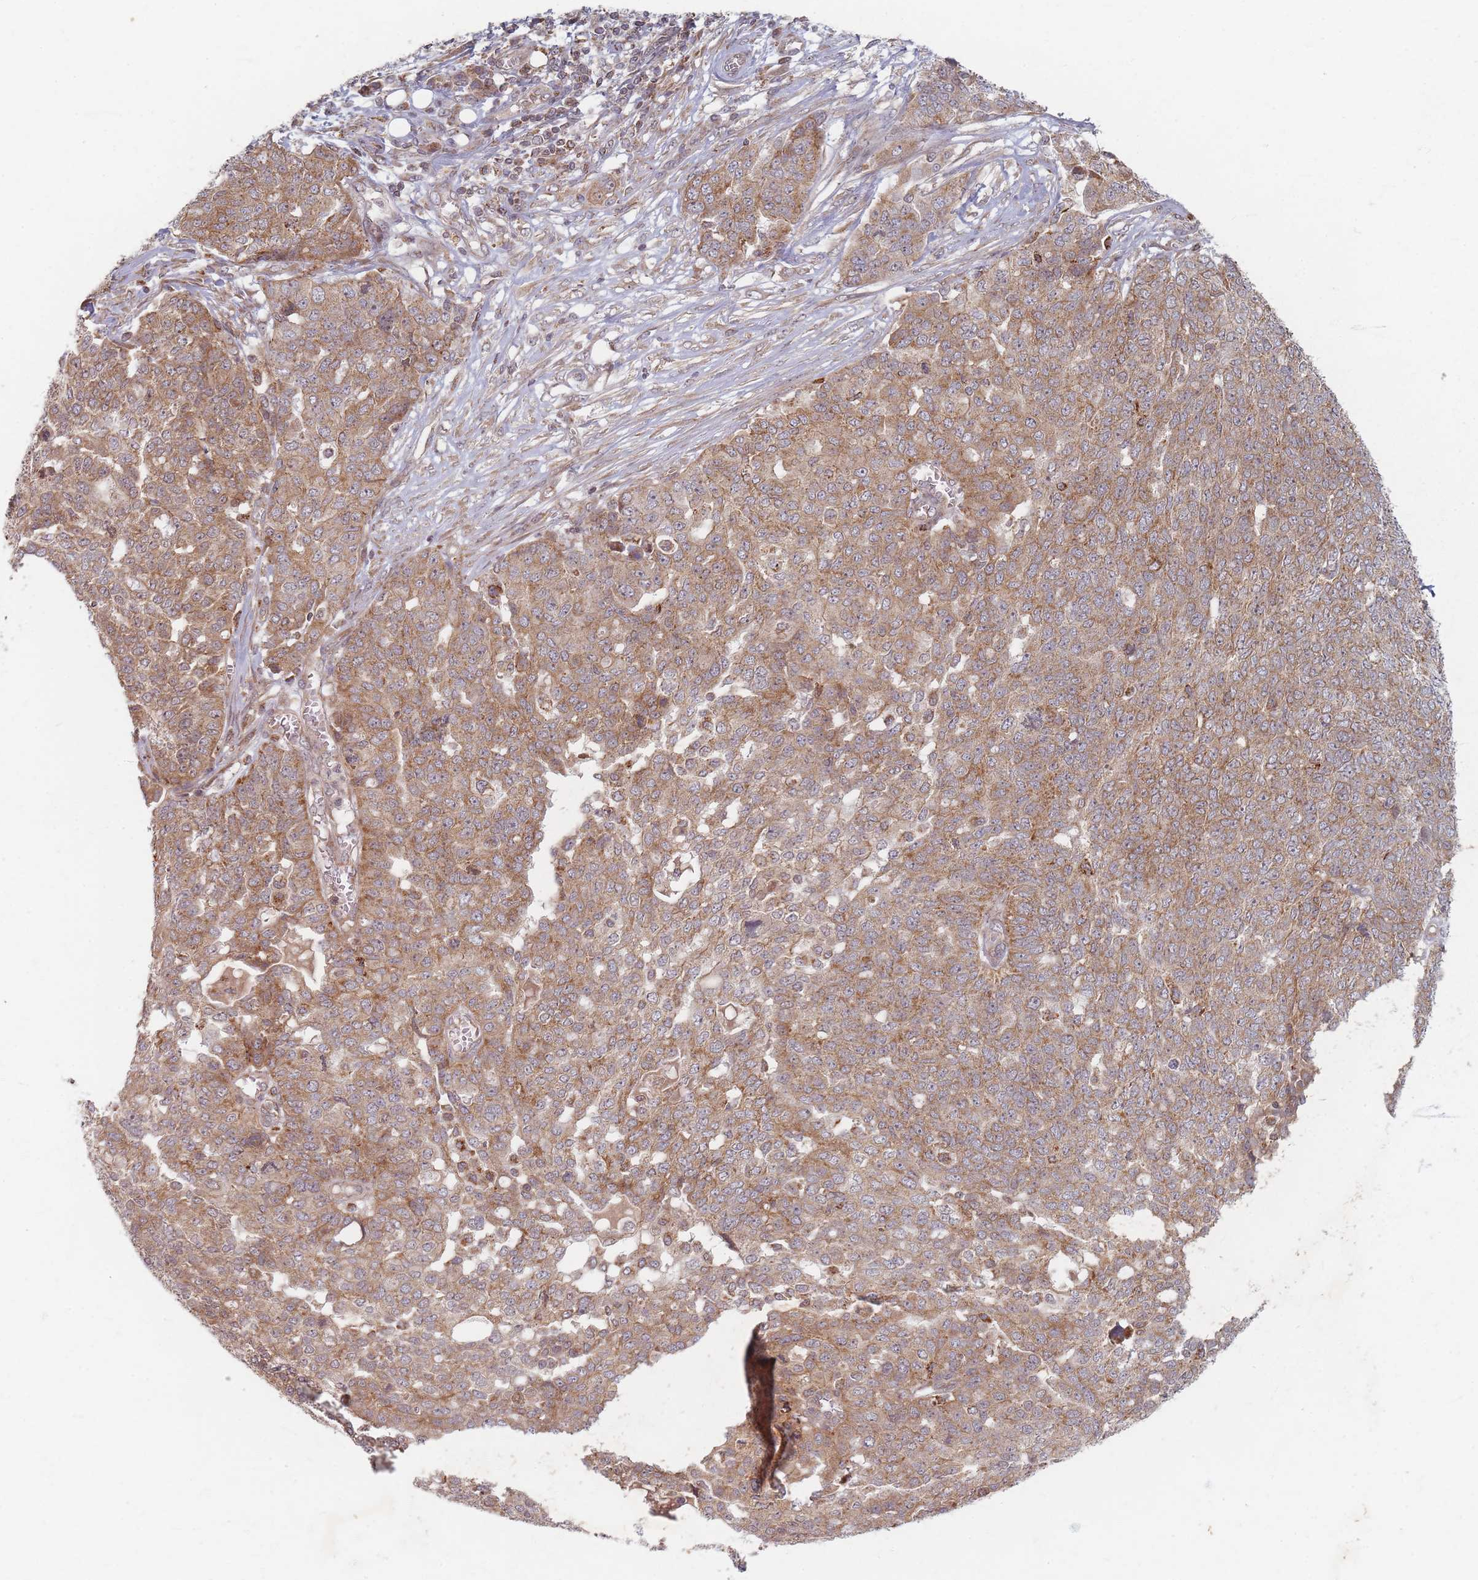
{"staining": {"intensity": "moderate", "quantity": ">75%", "location": "cytoplasmic/membranous"}, "tissue": "ovarian cancer", "cell_type": "Tumor cells", "image_type": "cancer", "snomed": [{"axis": "morphology", "description": "Cystadenocarcinoma, serous, NOS"}, {"axis": "topography", "description": "Soft tissue"}, {"axis": "topography", "description": "Ovary"}], "caption": "DAB immunohistochemical staining of human ovarian cancer (serous cystadenocarcinoma) shows moderate cytoplasmic/membranous protein expression in approximately >75% of tumor cells.", "gene": "RADX", "patient": {"sex": "female", "age": 57}}